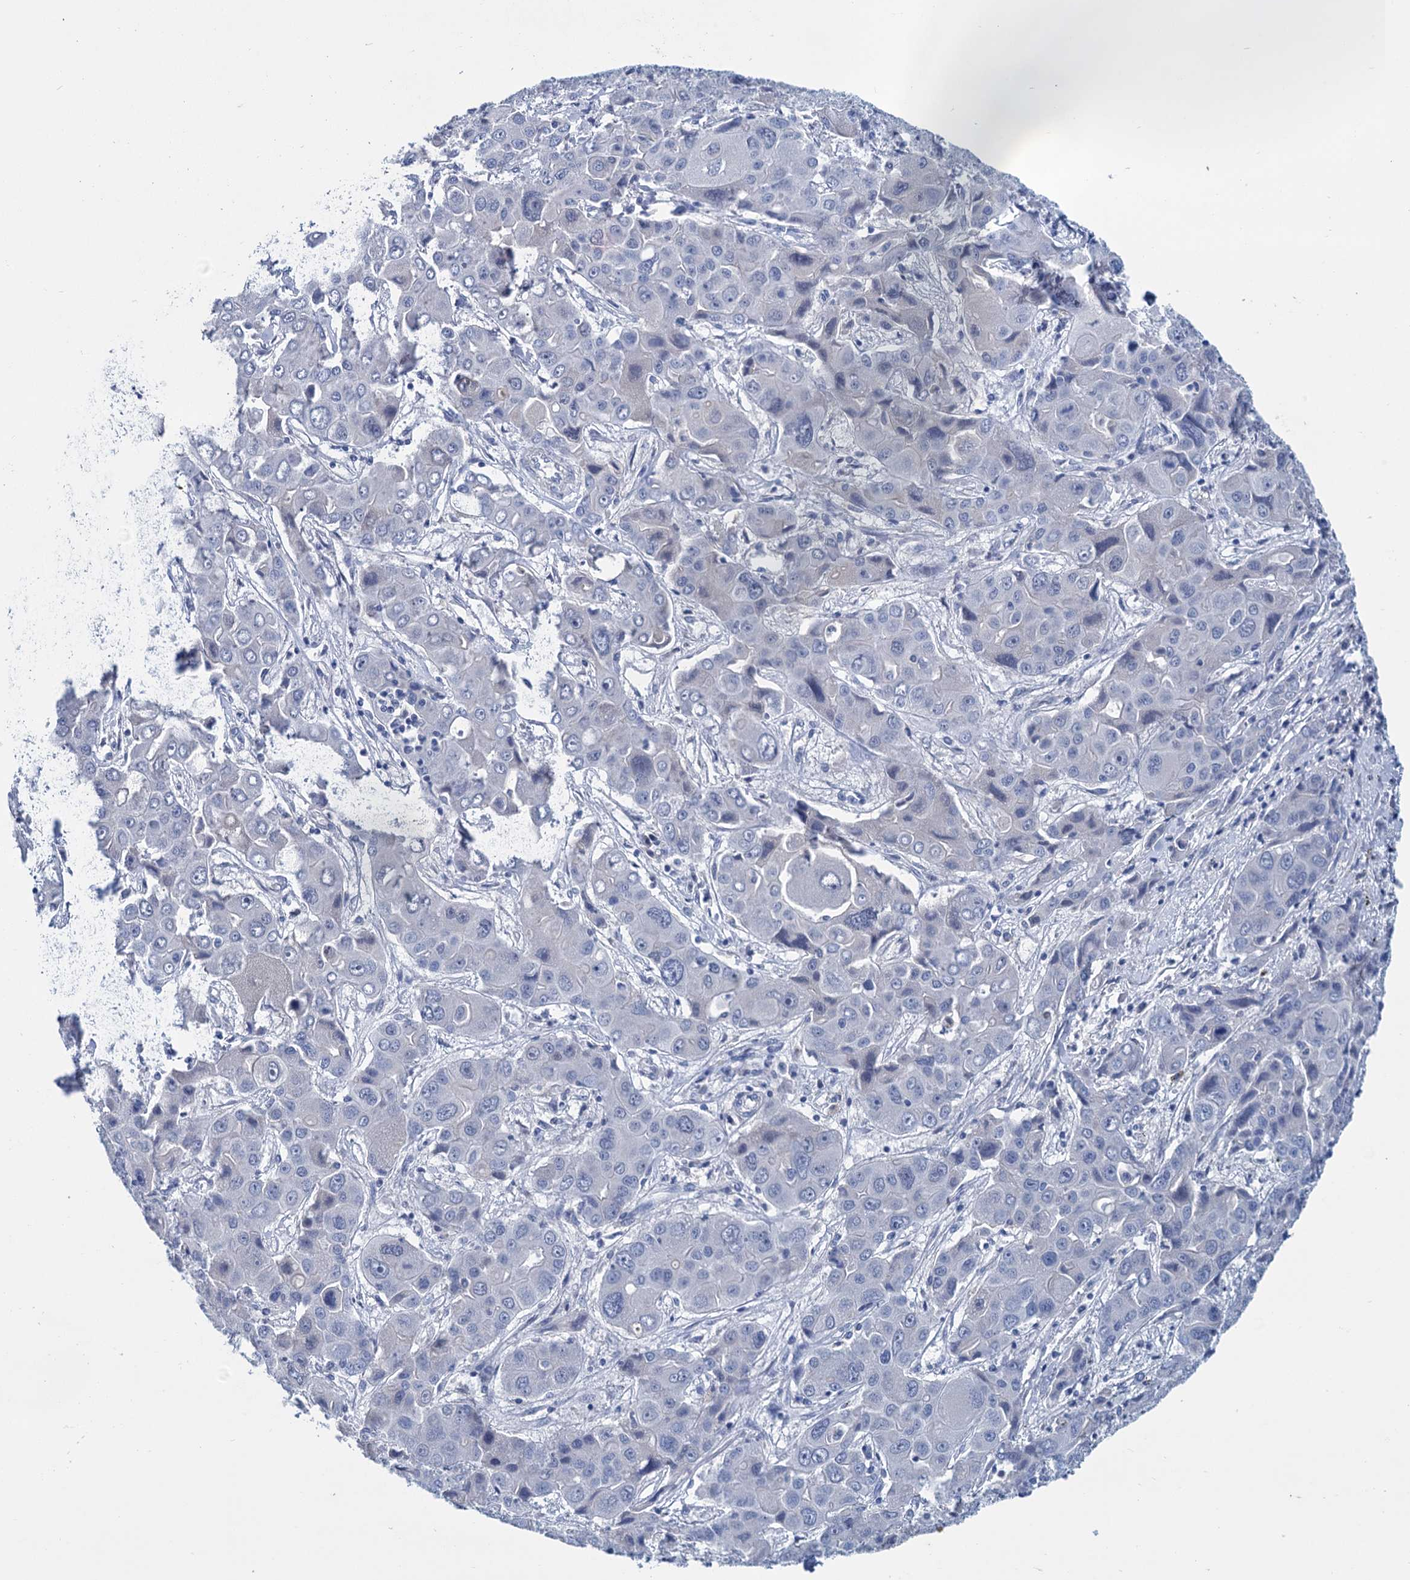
{"staining": {"intensity": "negative", "quantity": "none", "location": "none"}, "tissue": "liver cancer", "cell_type": "Tumor cells", "image_type": "cancer", "snomed": [{"axis": "morphology", "description": "Cholangiocarcinoma"}, {"axis": "topography", "description": "Liver"}], "caption": "There is no significant staining in tumor cells of liver cancer (cholangiocarcinoma).", "gene": "MYOZ3", "patient": {"sex": "male", "age": 67}}